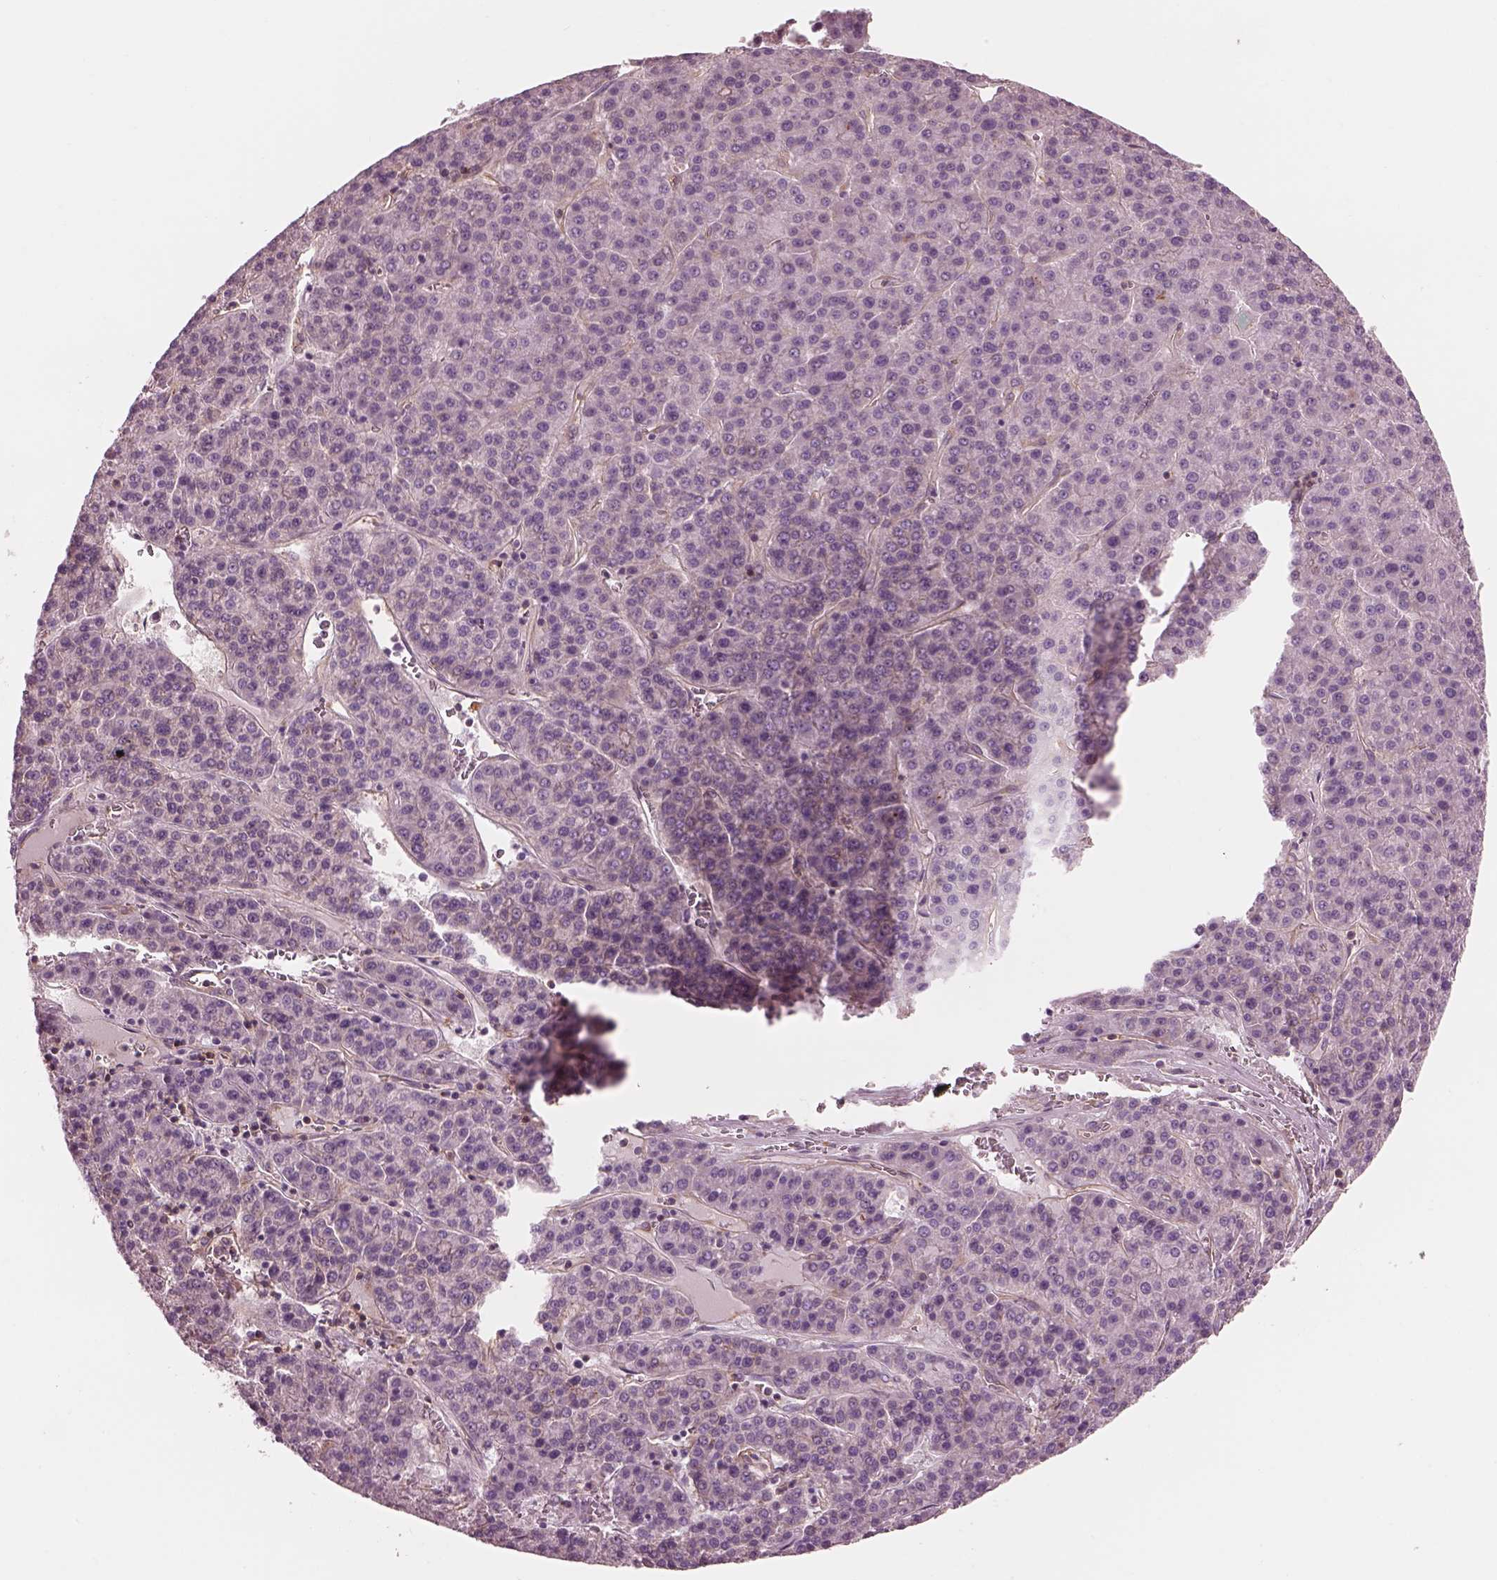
{"staining": {"intensity": "negative", "quantity": "none", "location": "none"}, "tissue": "liver cancer", "cell_type": "Tumor cells", "image_type": "cancer", "snomed": [{"axis": "morphology", "description": "Carcinoma, Hepatocellular, NOS"}, {"axis": "topography", "description": "Liver"}], "caption": "IHC of liver hepatocellular carcinoma shows no expression in tumor cells.", "gene": "ELAPOR1", "patient": {"sex": "female", "age": 58}}